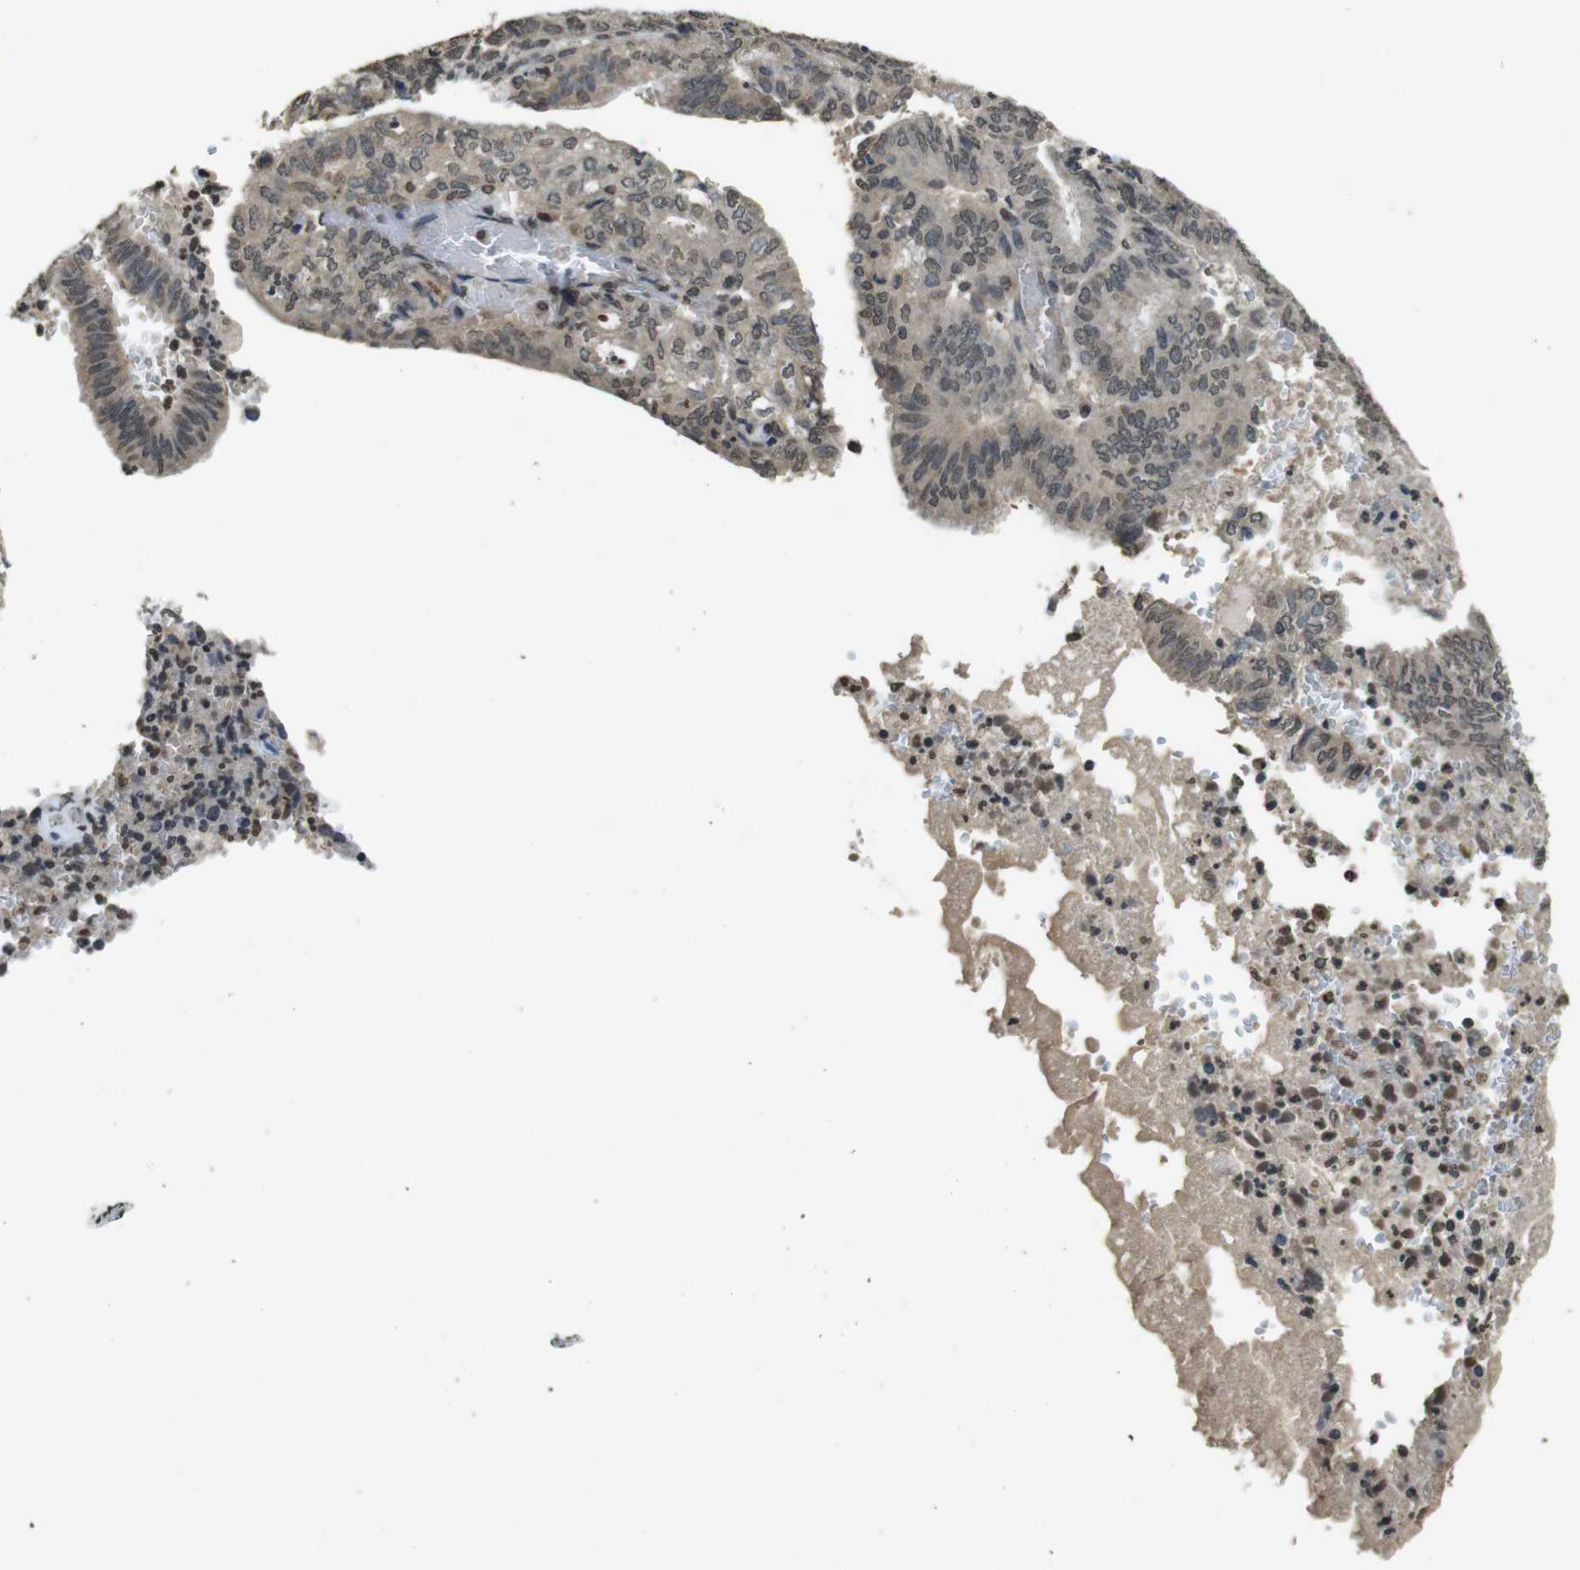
{"staining": {"intensity": "weak", "quantity": "25%-75%", "location": "nuclear"}, "tissue": "endometrial cancer", "cell_type": "Tumor cells", "image_type": "cancer", "snomed": [{"axis": "morphology", "description": "Adenocarcinoma, NOS"}, {"axis": "topography", "description": "Uterus"}], "caption": "Immunohistochemistry staining of endometrial cancer (adenocarcinoma), which demonstrates low levels of weak nuclear staining in about 25%-75% of tumor cells indicating weak nuclear protein positivity. The staining was performed using DAB (3,3'-diaminobenzidine) (brown) for protein detection and nuclei were counterstained in hematoxylin (blue).", "gene": "MAF", "patient": {"sex": "female", "age": 60}}